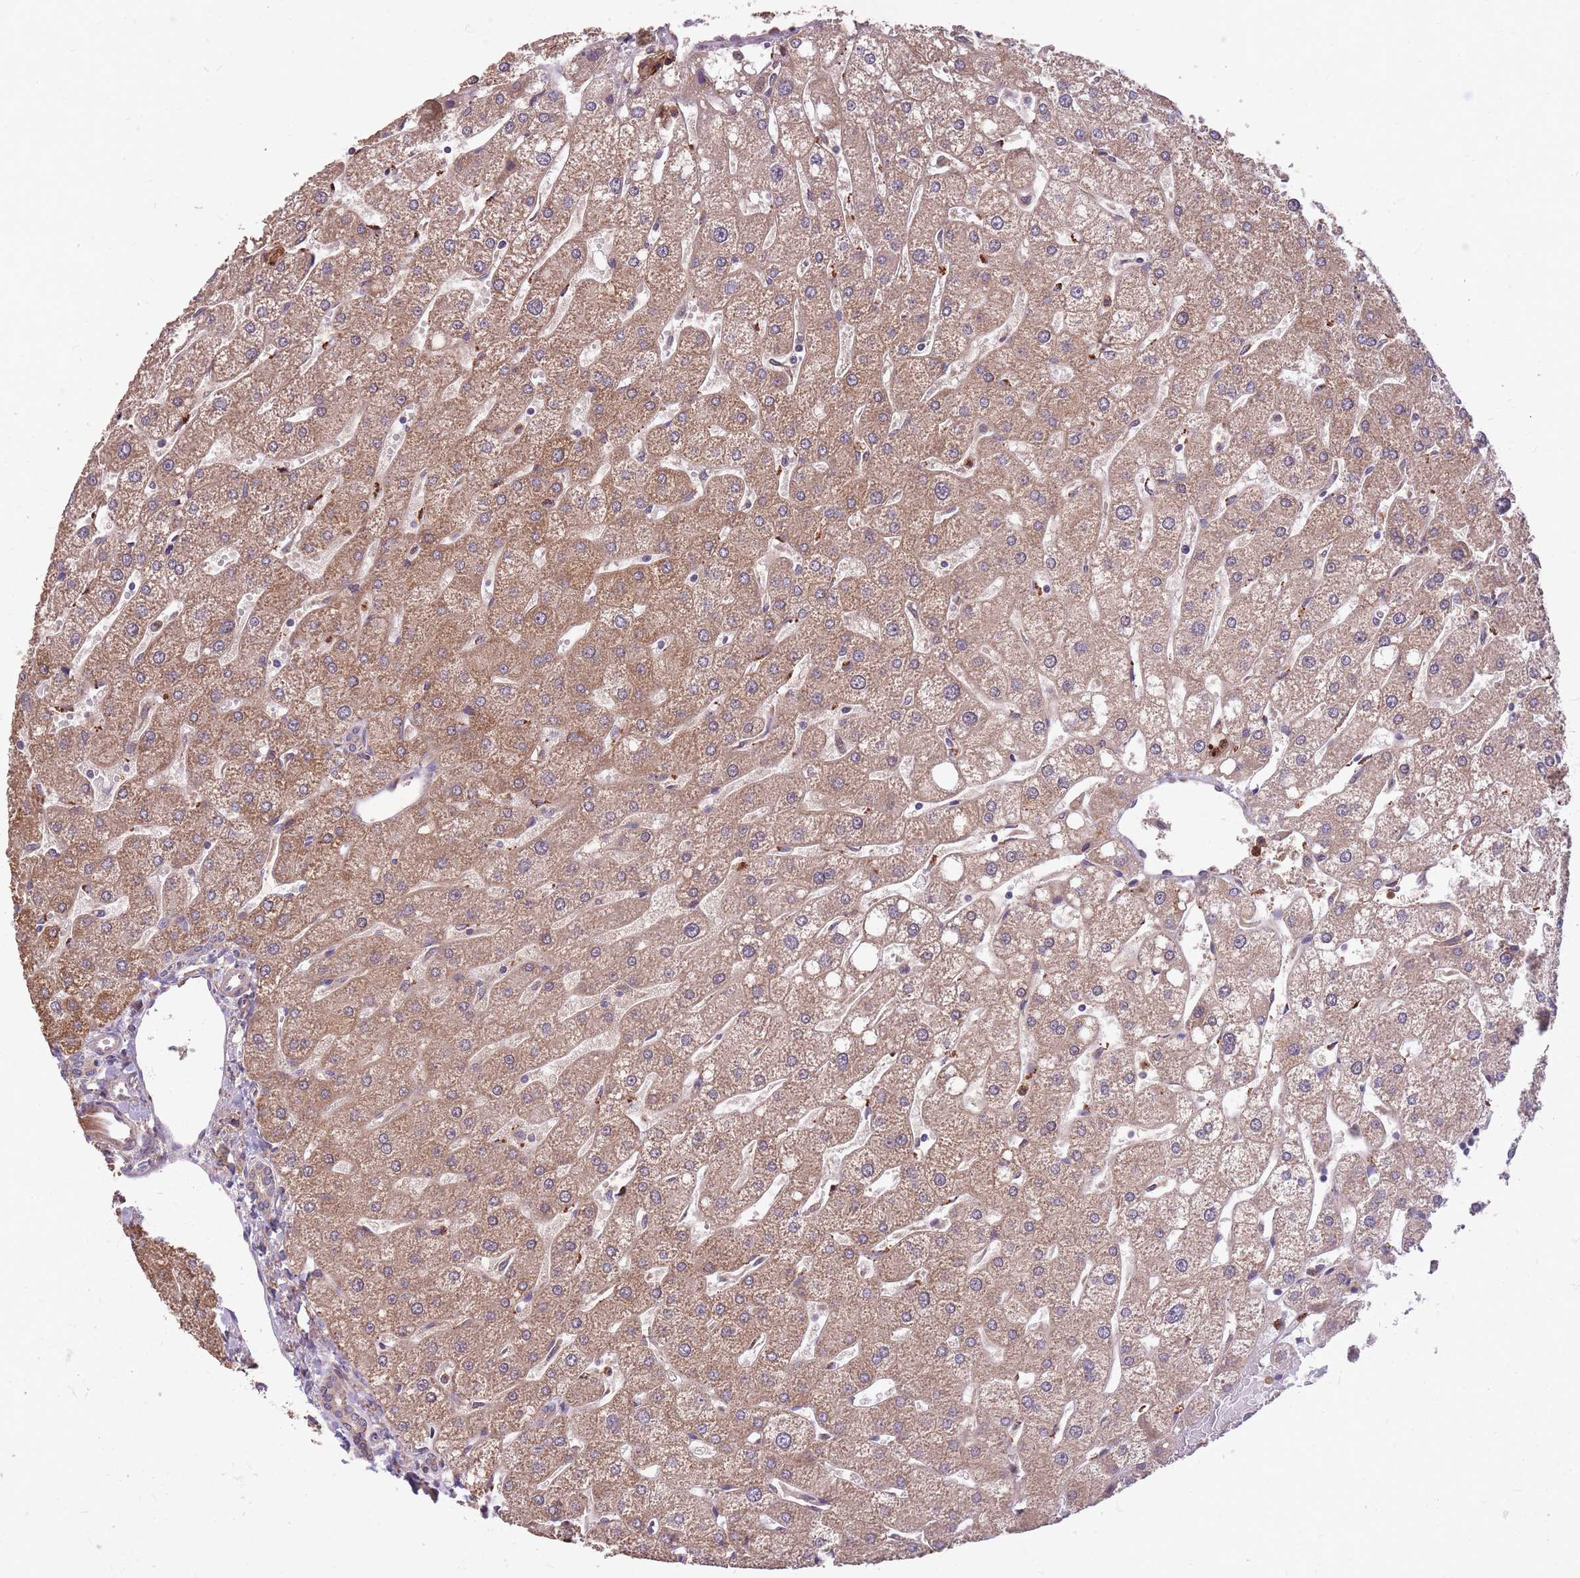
{"staining": {"intensity": "negative", "quantity": "none", "location": "none"}, "tissue": "liver", "cell_type": "Cholangiocytes", "image_type": "normal", "snomed": [{"axis": "morphology", "description": "Normal tissue, NOS"}, {"axis": "topography", "description": "Liver"}], "caption": "IHC micrograph of normal human liver stained for a protein (brown), which displays no positivity in cholangiocytes.", "gene": "IGF2BP2", "patient": {"sex": "male", "age": 67}}